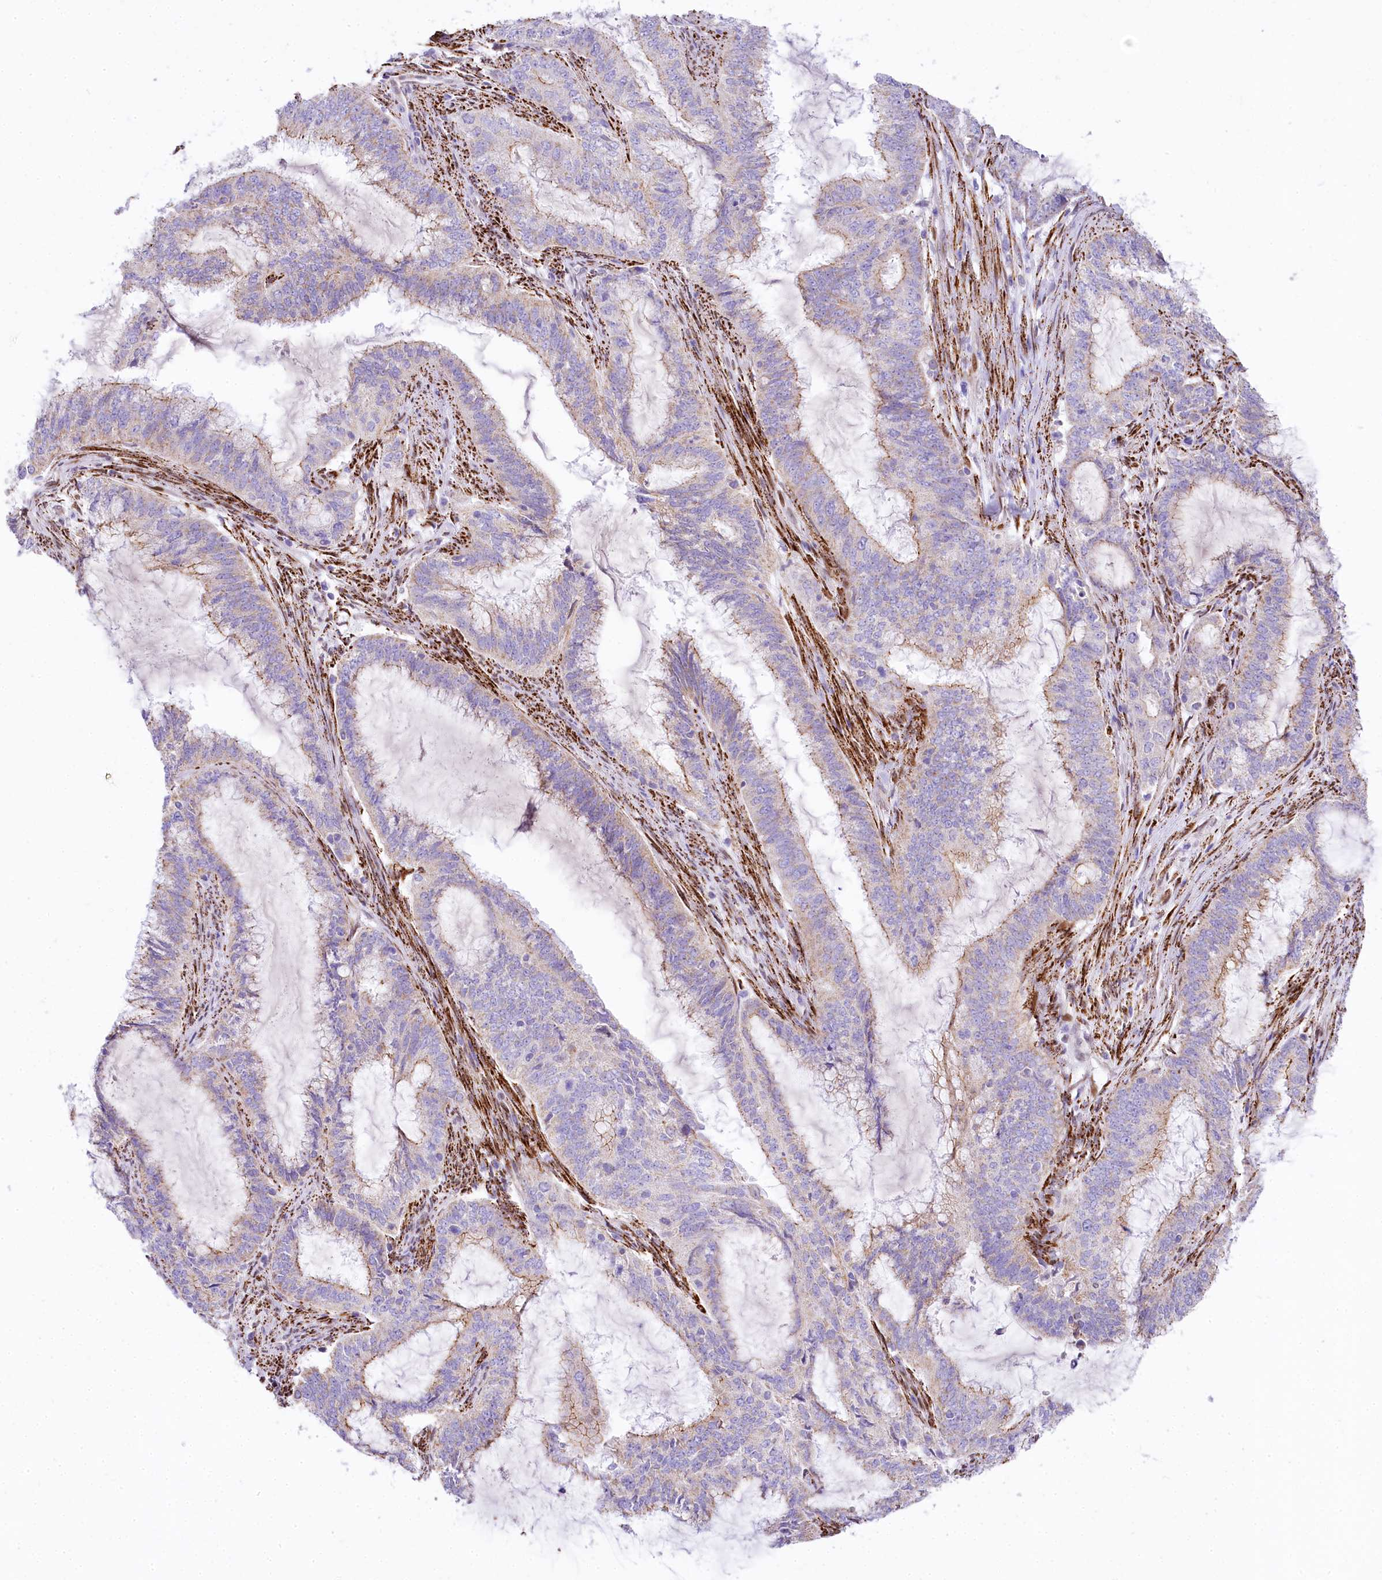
{"staining": {"intensity": "weak", "quantity": "25%-75%", "location": "cytoplasmic/membranous"}, "tissue": "endometrial cancer", "cell_type": "Tumor cells", "image_type": "cancer", "snomed": [{"axis": "morphology", "description": "Adenocarcinoma, NOS"}, {"axis": "topography", "description": "Endometrium"}], "caption": "This photomicrograph exhibits endometrial adenocarcinoma stained with immunohistochemistry to label a protein in brown. The cytoplasmic/membranous of tumor cells show weak positivity for the protein. Nuclei are counter-stained blue.", "gene": "PPIP5K2", "patient": {"sex": "female", "age": 51}}